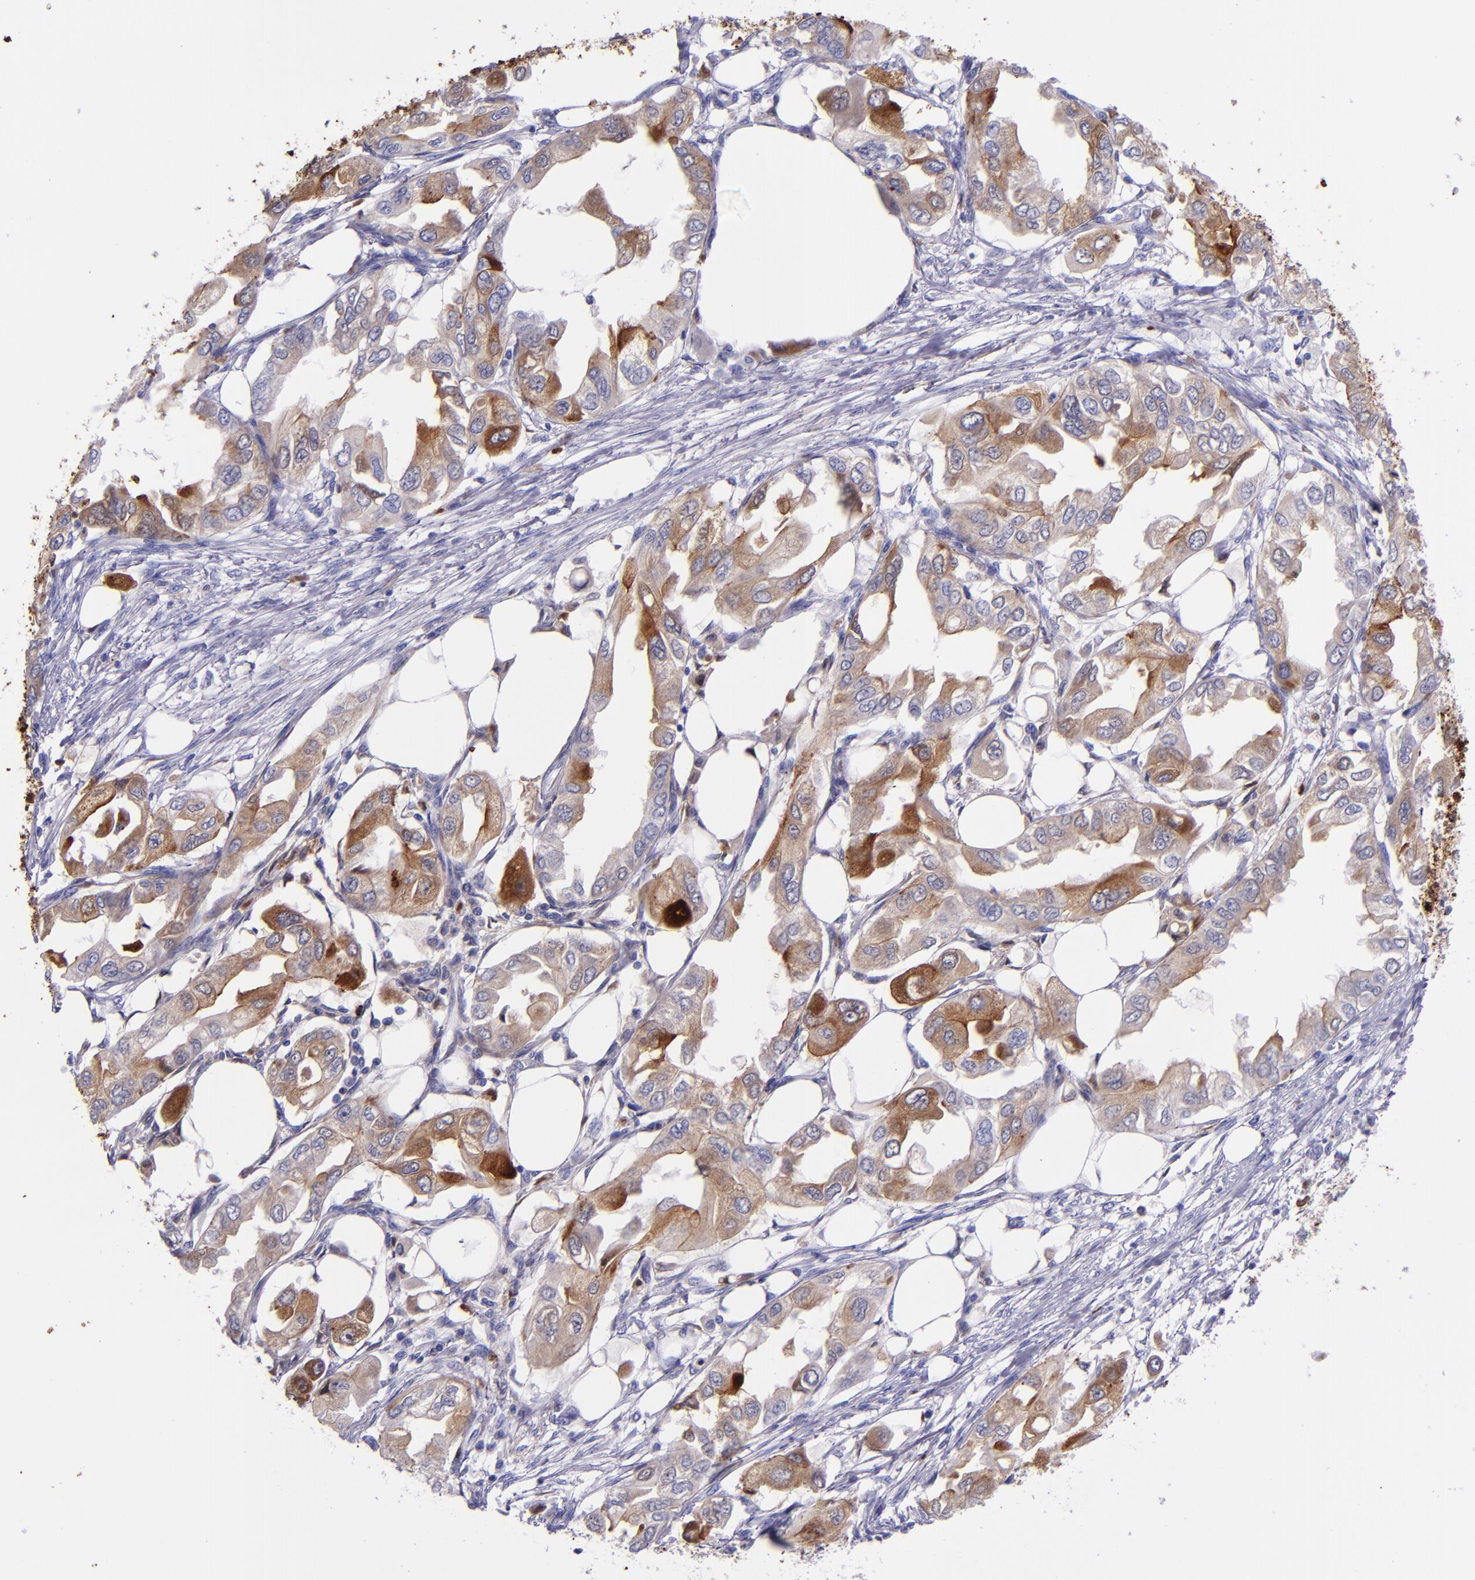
{"staining": {"intensity": "moderate", "quantity": "25%-75%", "location": "cytoplasmic/membranous"}, "tissue": "endometrial cancer", "cell_type": "Tumor cells", "image_type": "cancer", "snomed": [{"axis": "morphology", "description": "Adenocarcinoma, NOS"}, {"axis": "topography", "description": "Endometrium"}], "caption": "DAB (3,3'-diaminobenzidine) immunohistochemical staining of endometrial cancer (adenocarcinoma) exhibits moderate cytoplasmic/membranous protein expression in approximately 25%-75% of tumor cells. The staining was performed using DAB (3,3'-diaminobenzidine) to visualize the protein expression in brown, while the nuclei were stained in blue with hematoxylin (Magnification: 20x).", "gene": "SLPI", "patient": {"sex": "female", "age": 67}}